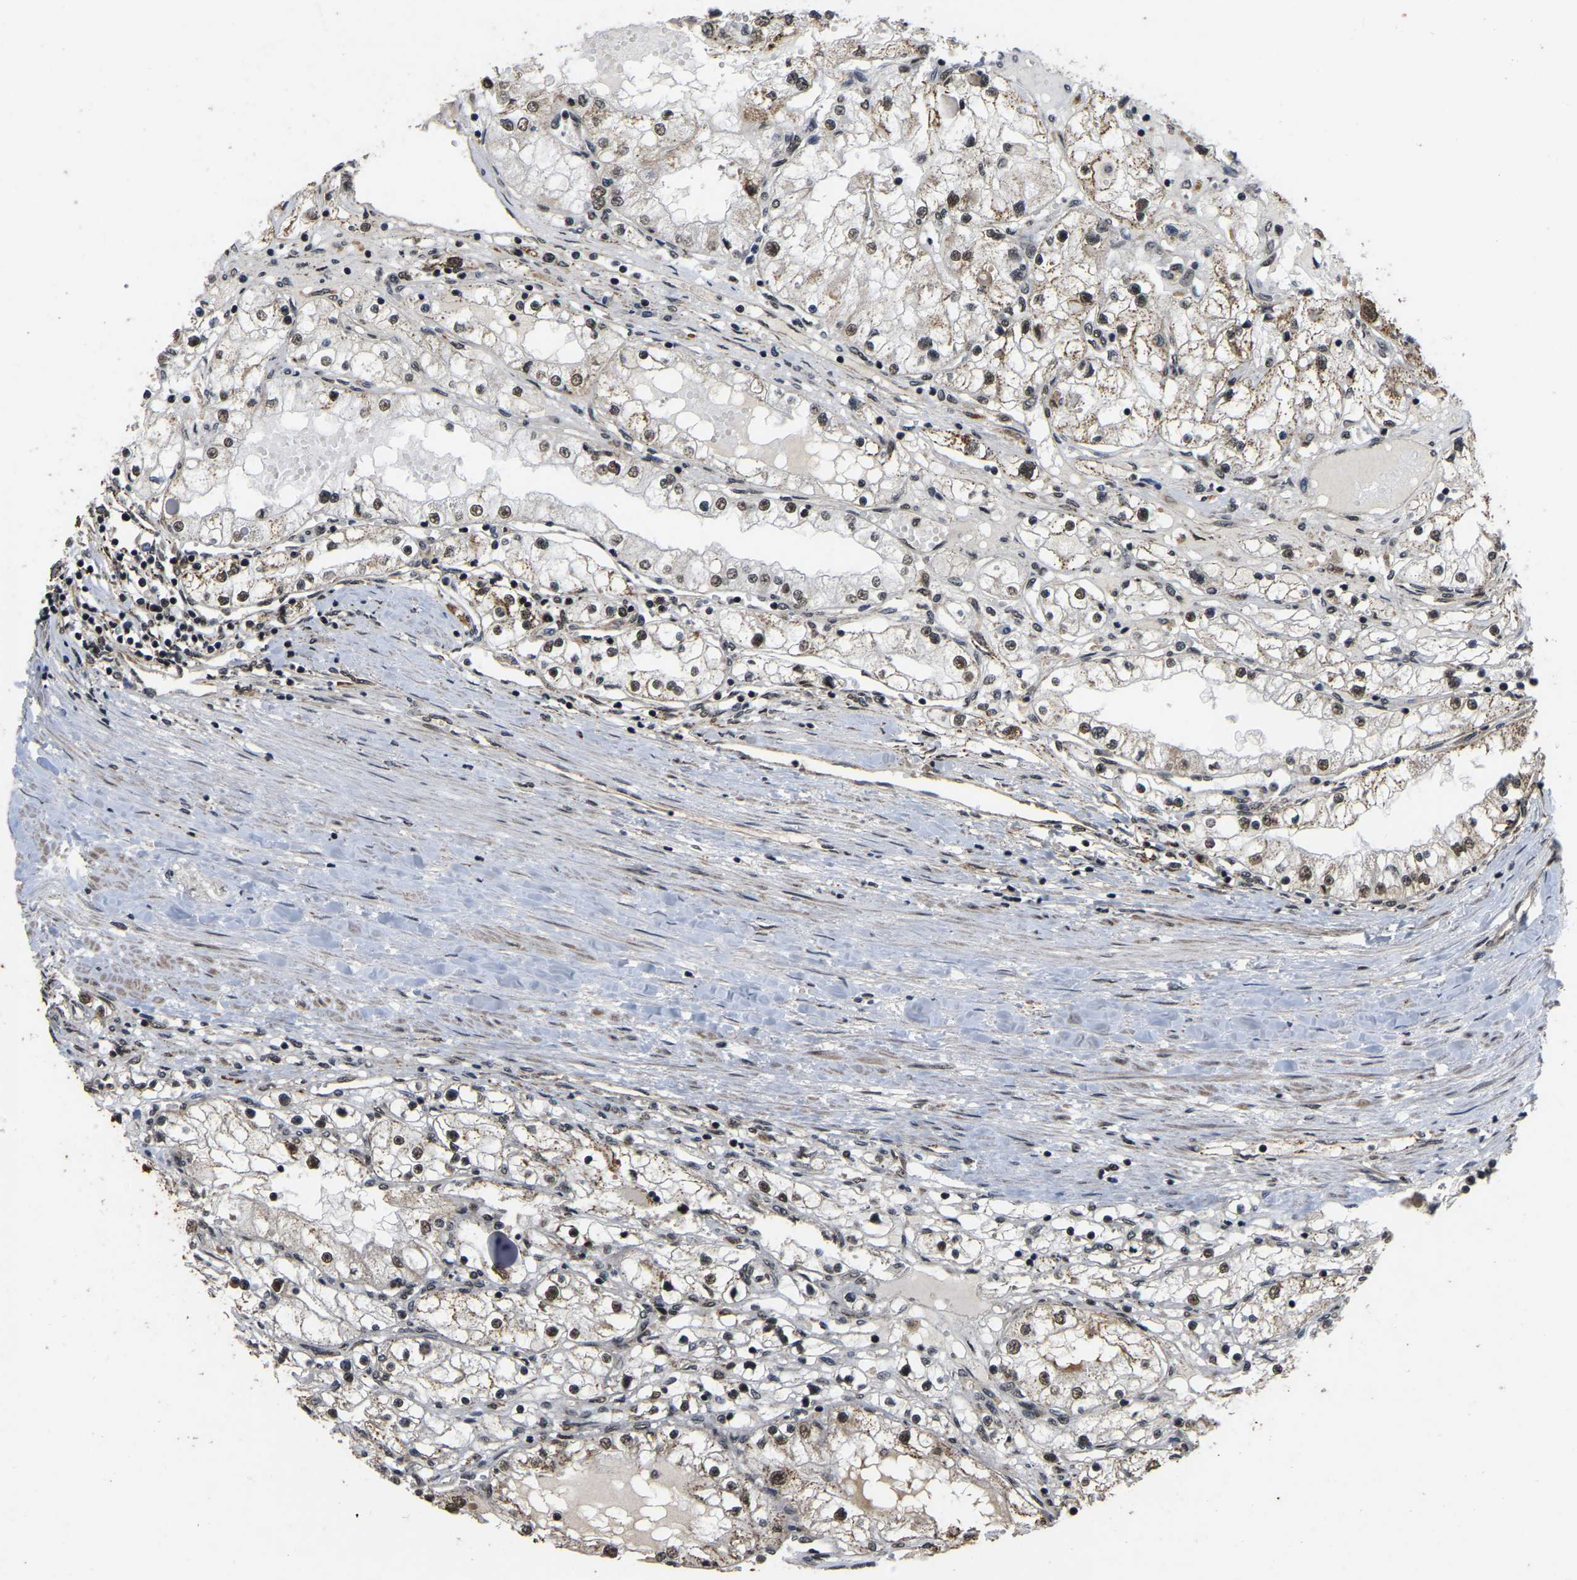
{"staining": {"intensity": "weak", "quantity": "25%-75%", "location": "cytoplasmic/membranous,nuclear"}, "tissue": "renal cancer", "cell_type": "Tumor cells", "image_type": "cancer", "snomed": [{"axis": "morphology", "description": "Adenocarcinoma, NOS"}, {"axis": "topography", "description": "Kidney"}], "caption": "Immunohistochemistry staining of renal cancer (adenocarcinoma), which displays low levels of weak cytoplasmic/membranous and nuclear positivity in approximately 25%-75% of tumor cells indicating weak cytoplasmic/membranous and nuclear protein positivity. The staining was performed using DAB (3,3'-diaminobenzidine) (brown) for protein detection and nuclei were counterstained in hematoxylin (blue).", "gene": "CIAO1", "patient": {"sex": "male", "age": 68}}